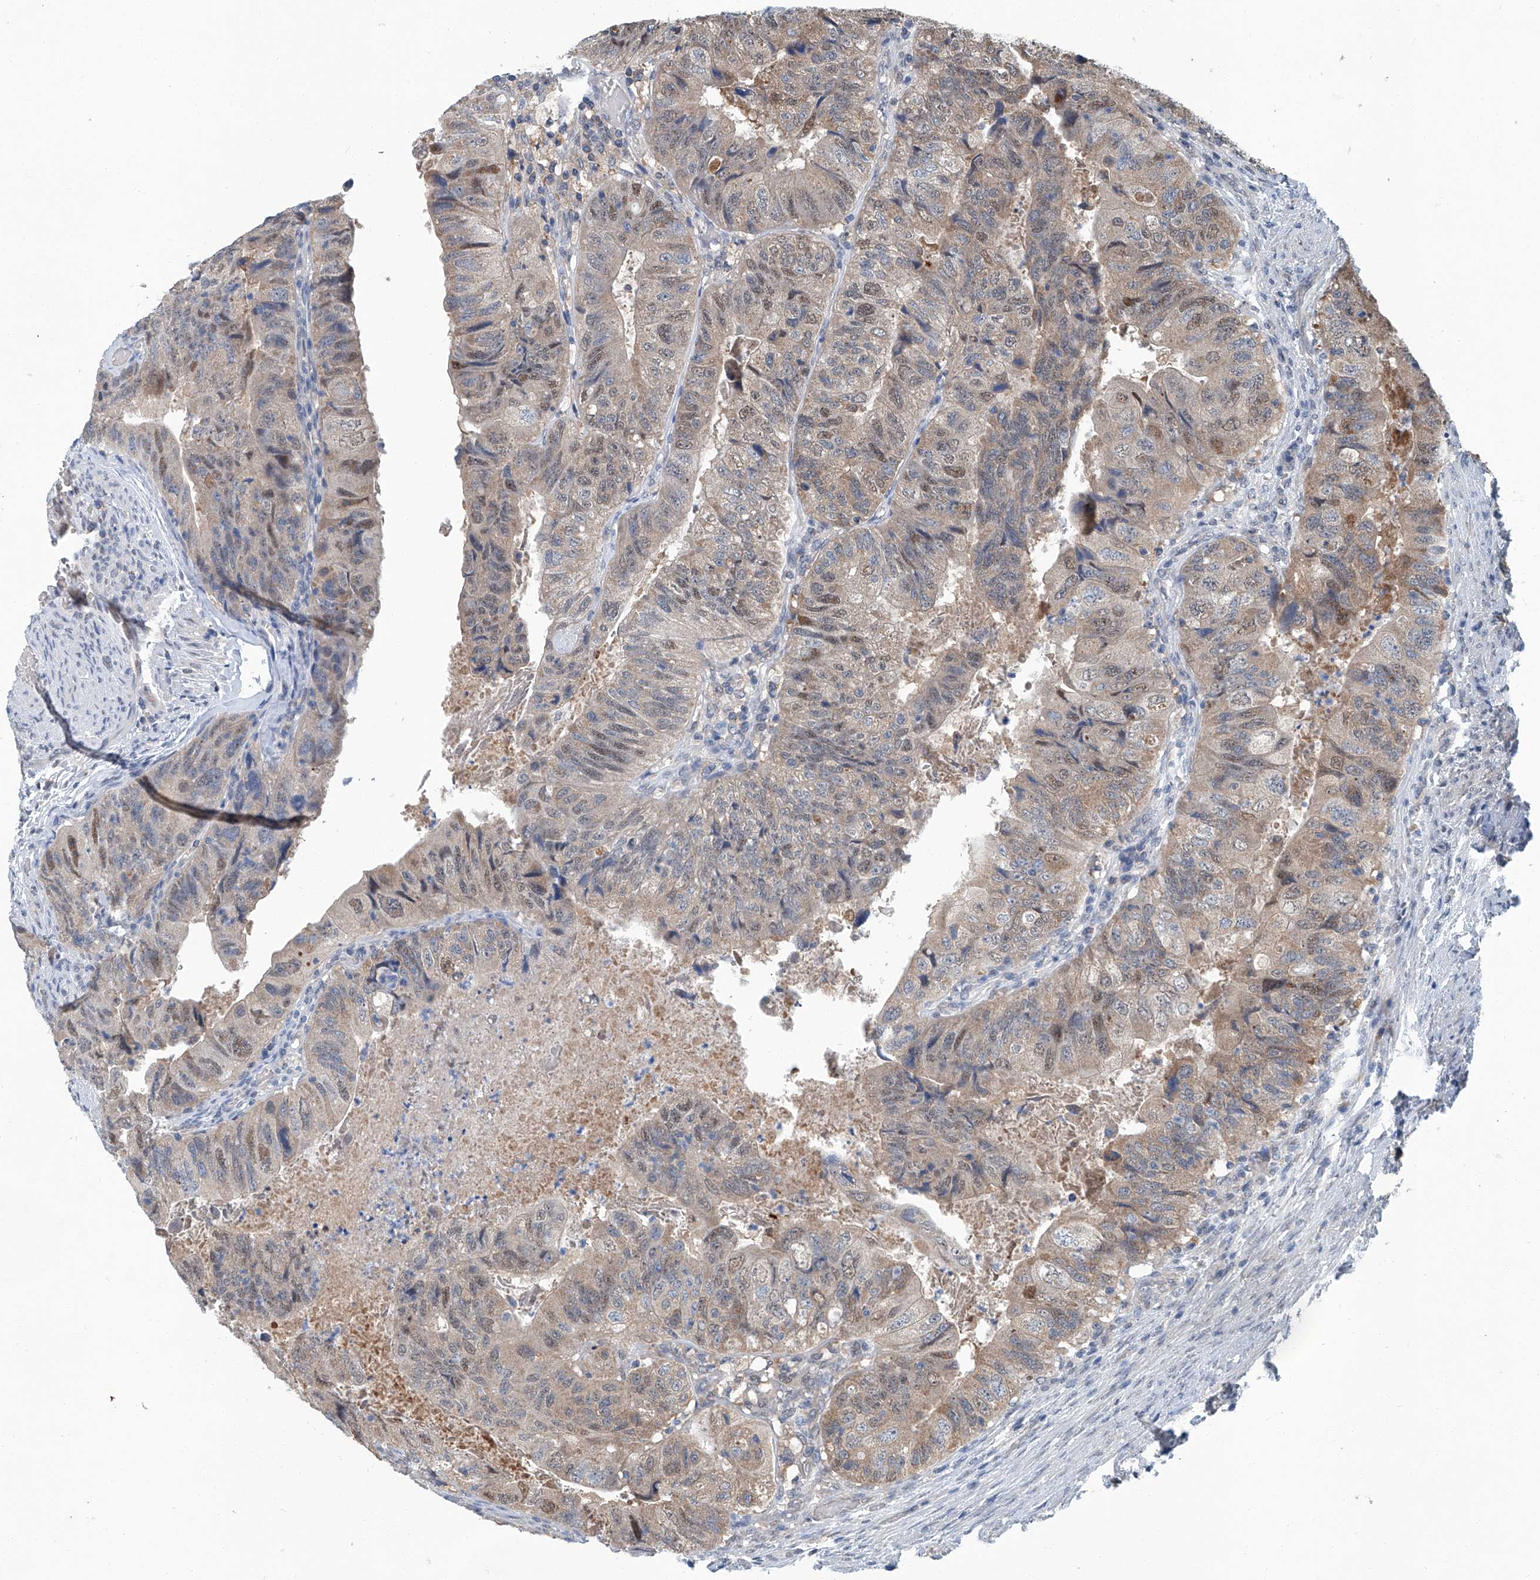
{"staining": {"intensity": "weak", "quantity": "25%-75%", "location": "cytoplasmic/membranous,nuclear"}, "tissue": "colorectal cancer", "cell_type": "Tumor cells", "image_type": "cancer", "snomed": [{"axis": "morphology", "description": "Adenocarcinoma, NOS"}, {"axis": "topography", "description": "Rectum"}], "caption": "Human colorectal cancer stained for a protein (brown) shows weak cytoplasmic/membranous and nuclear positive expression in approximately 25%-75% of tumor cells.", "gene": "CLK1", "patient": {"sex": "male", "age": 63}}